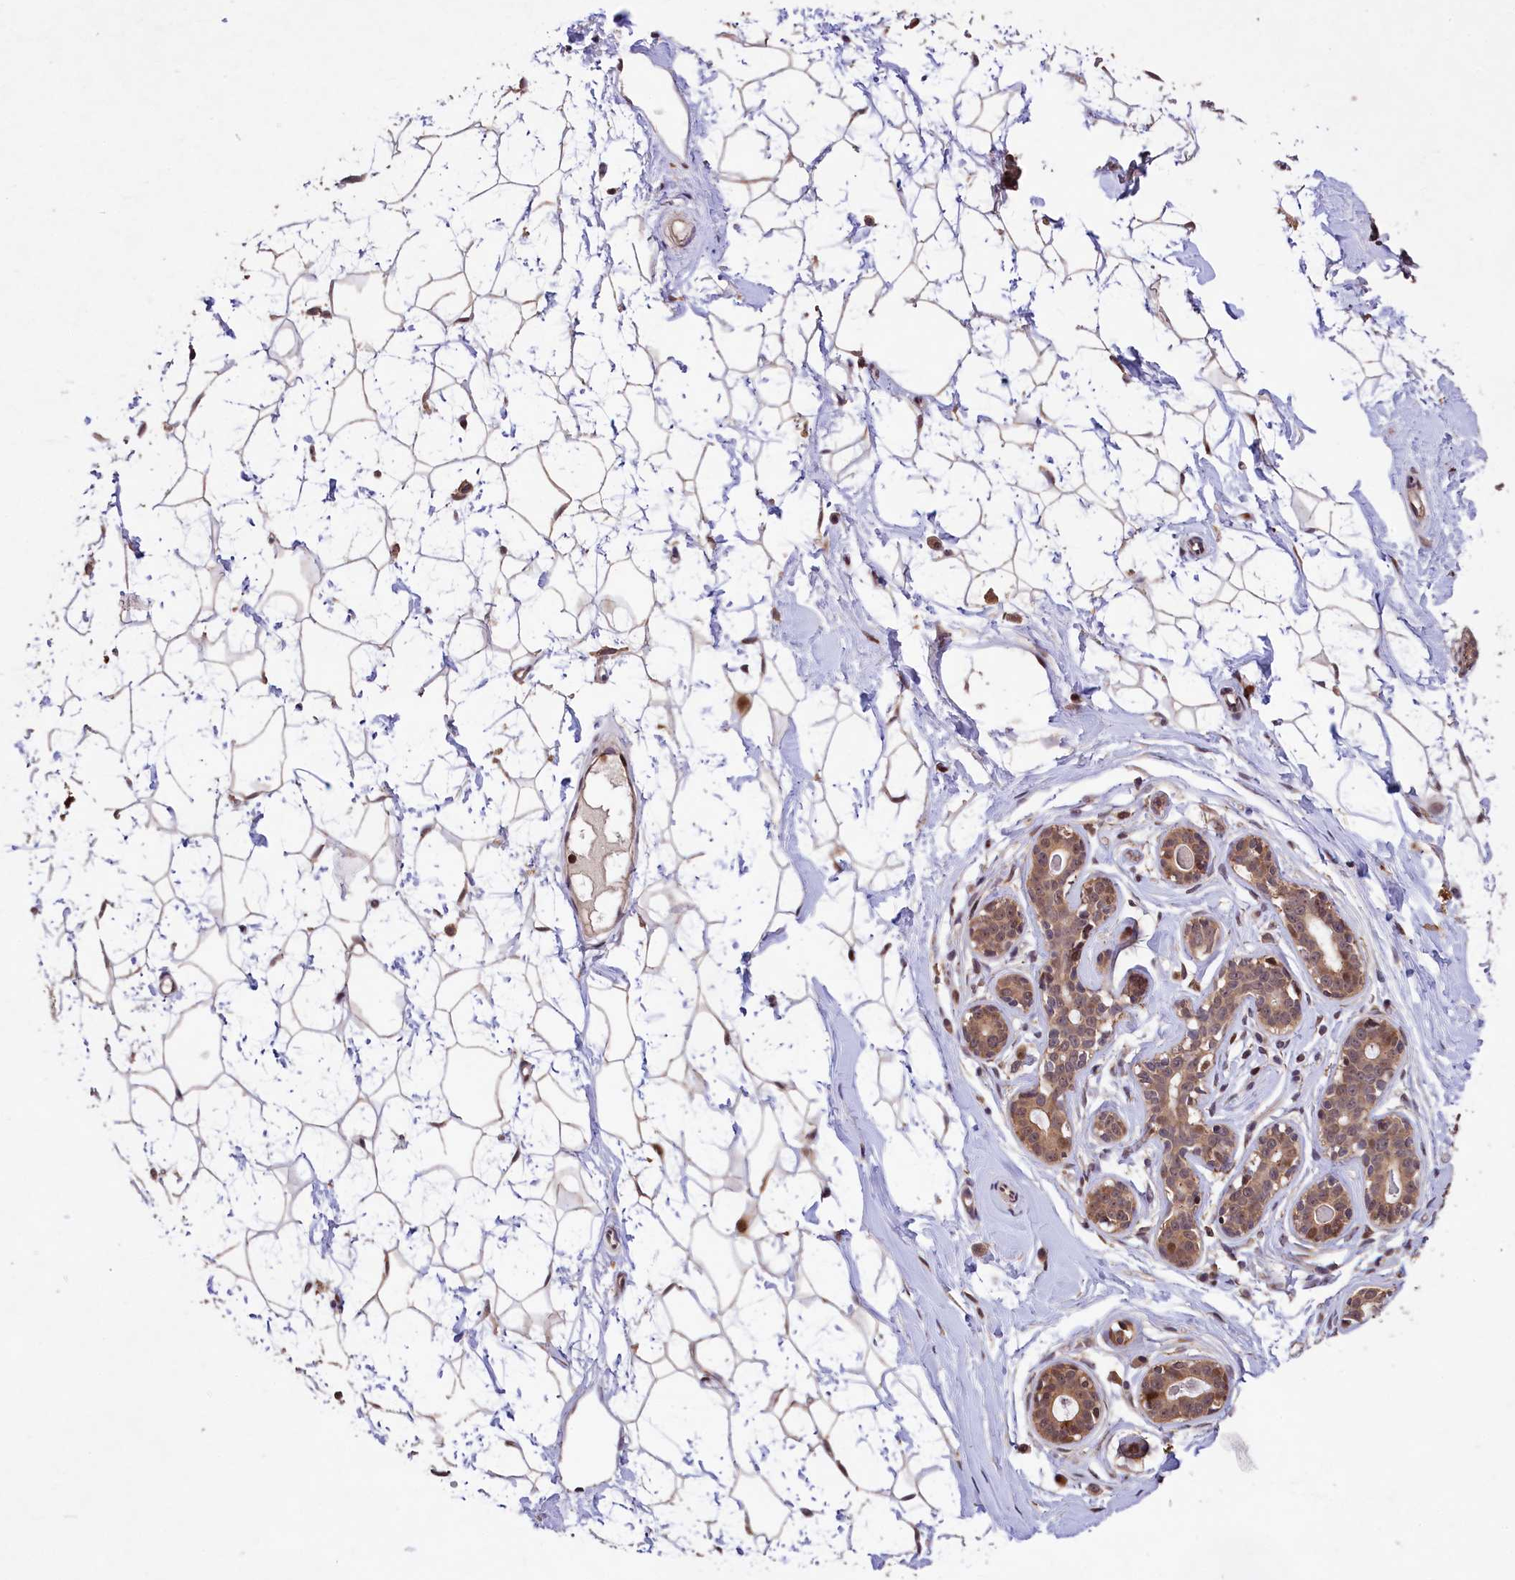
{"staining": {"intensity": "moderate", "quantity": ">75%", "location": "nuclear"}, "tissue": "breast", "cell_type": "Adipocytes", "image_type": "normal", "snomed": [{"axis": "morphology", "description": "Normal tissue, NOS"}, {"axis": "morphology", "description": "Adenoma, NOS"}, {"axis": "topography", "description": "Breast"}], "caption": "This photomicrograph shows IHC staining of benign human breast, with medium moderate nuclear expression in about >75% of adipocytes.", "gene": "PHAF1", "patient": {"sex": "female", "age": 23}}